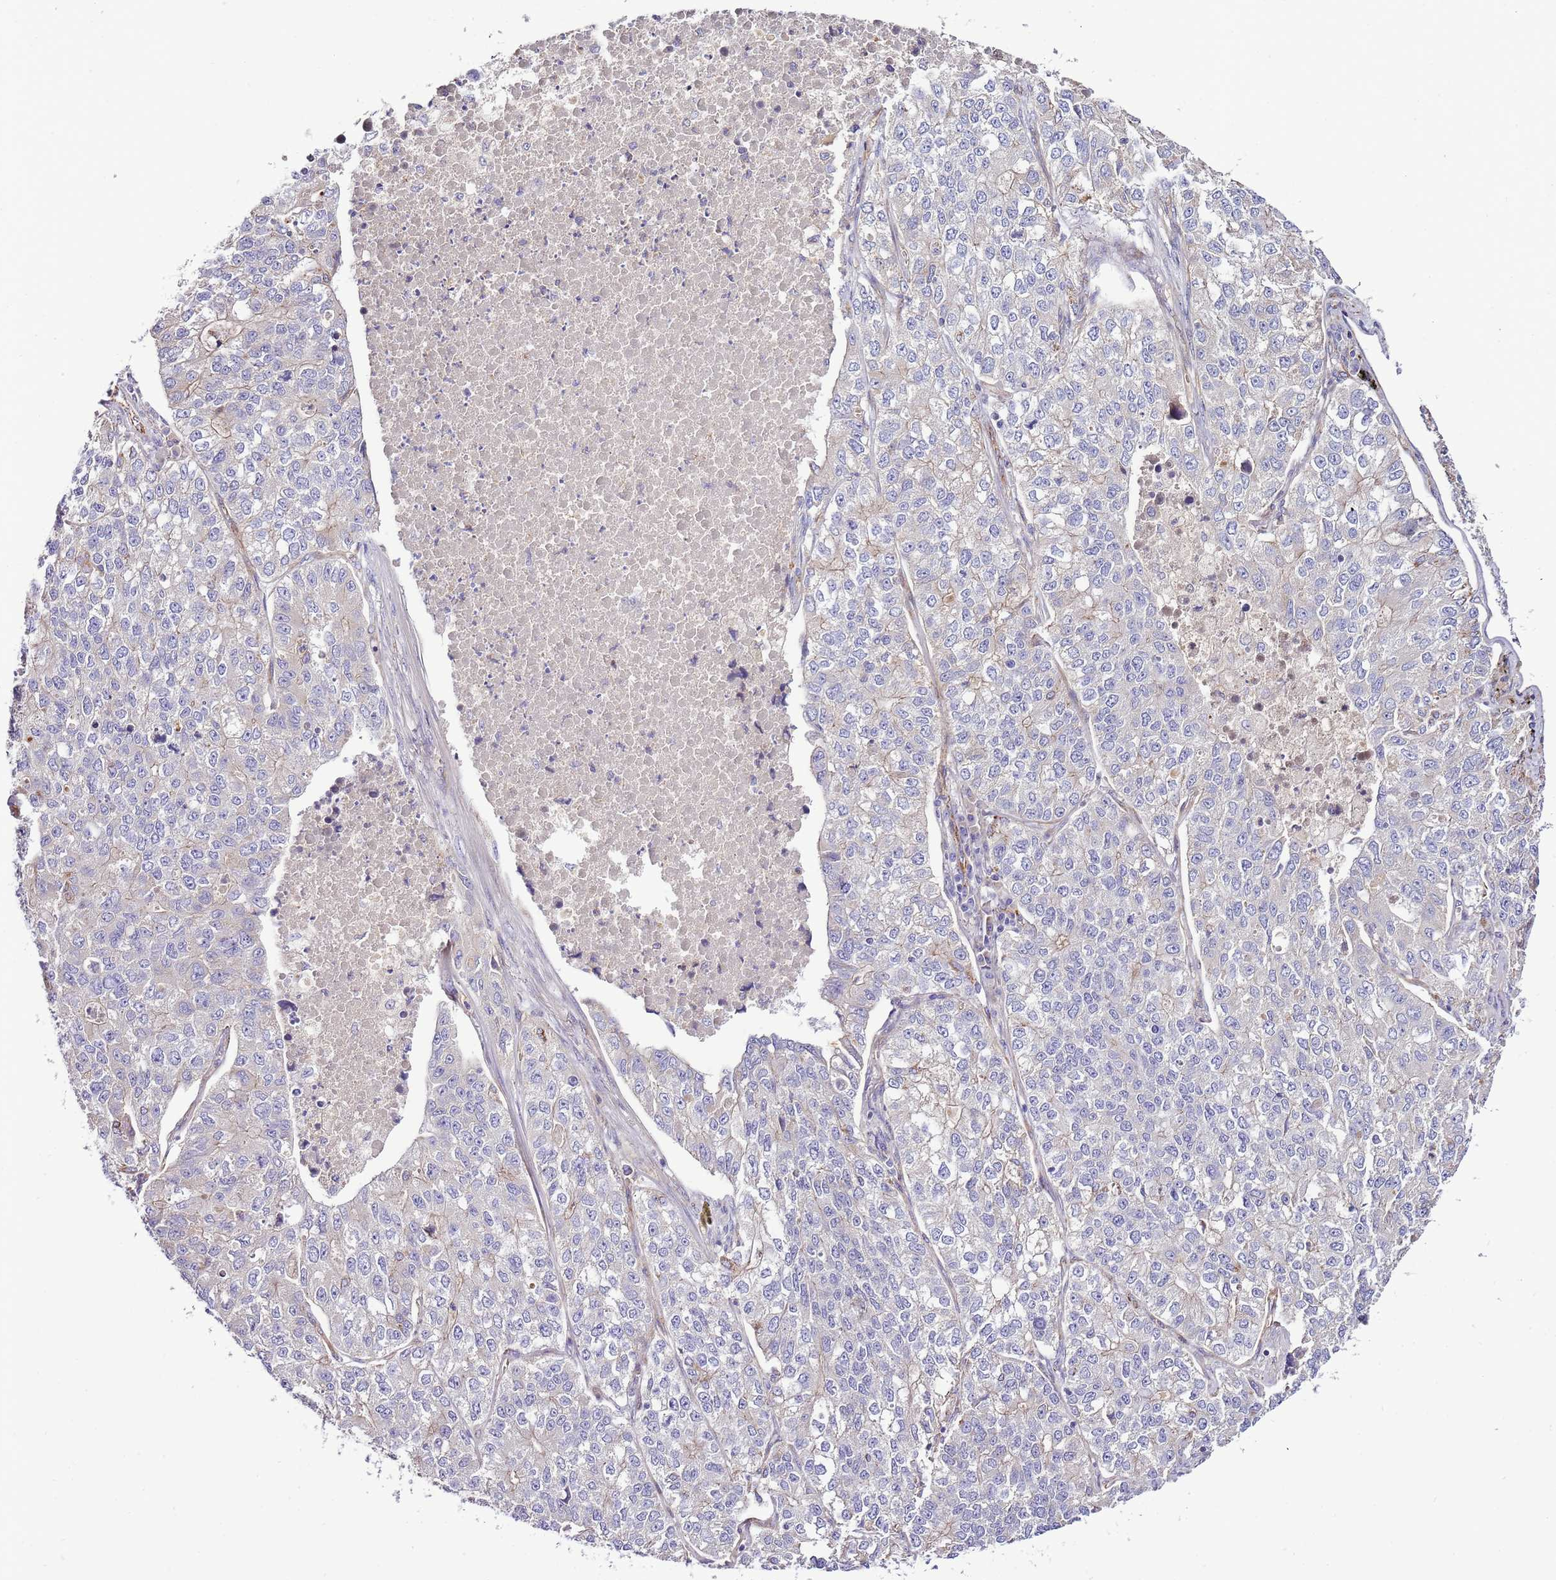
{"staining": {"intensity": "negative", "quantity": "none", "location": "none"}, "tissue": "lung cancer", "cell_type": "Tumor cells", "image_type": "cancer", "snomed": [{"axis": "morphology", "description": "Adenocarcinoma, NOS"}, {"axis": "topography", "description": "Lung"}], "caption": "High power microscopy image of an immunohistochemistry micrograph of lung adenocarcinoma, revealing no significant staining in tumor cells.", "gene": "DOCK6", "patient": {"sex": "male", "age": 49}}